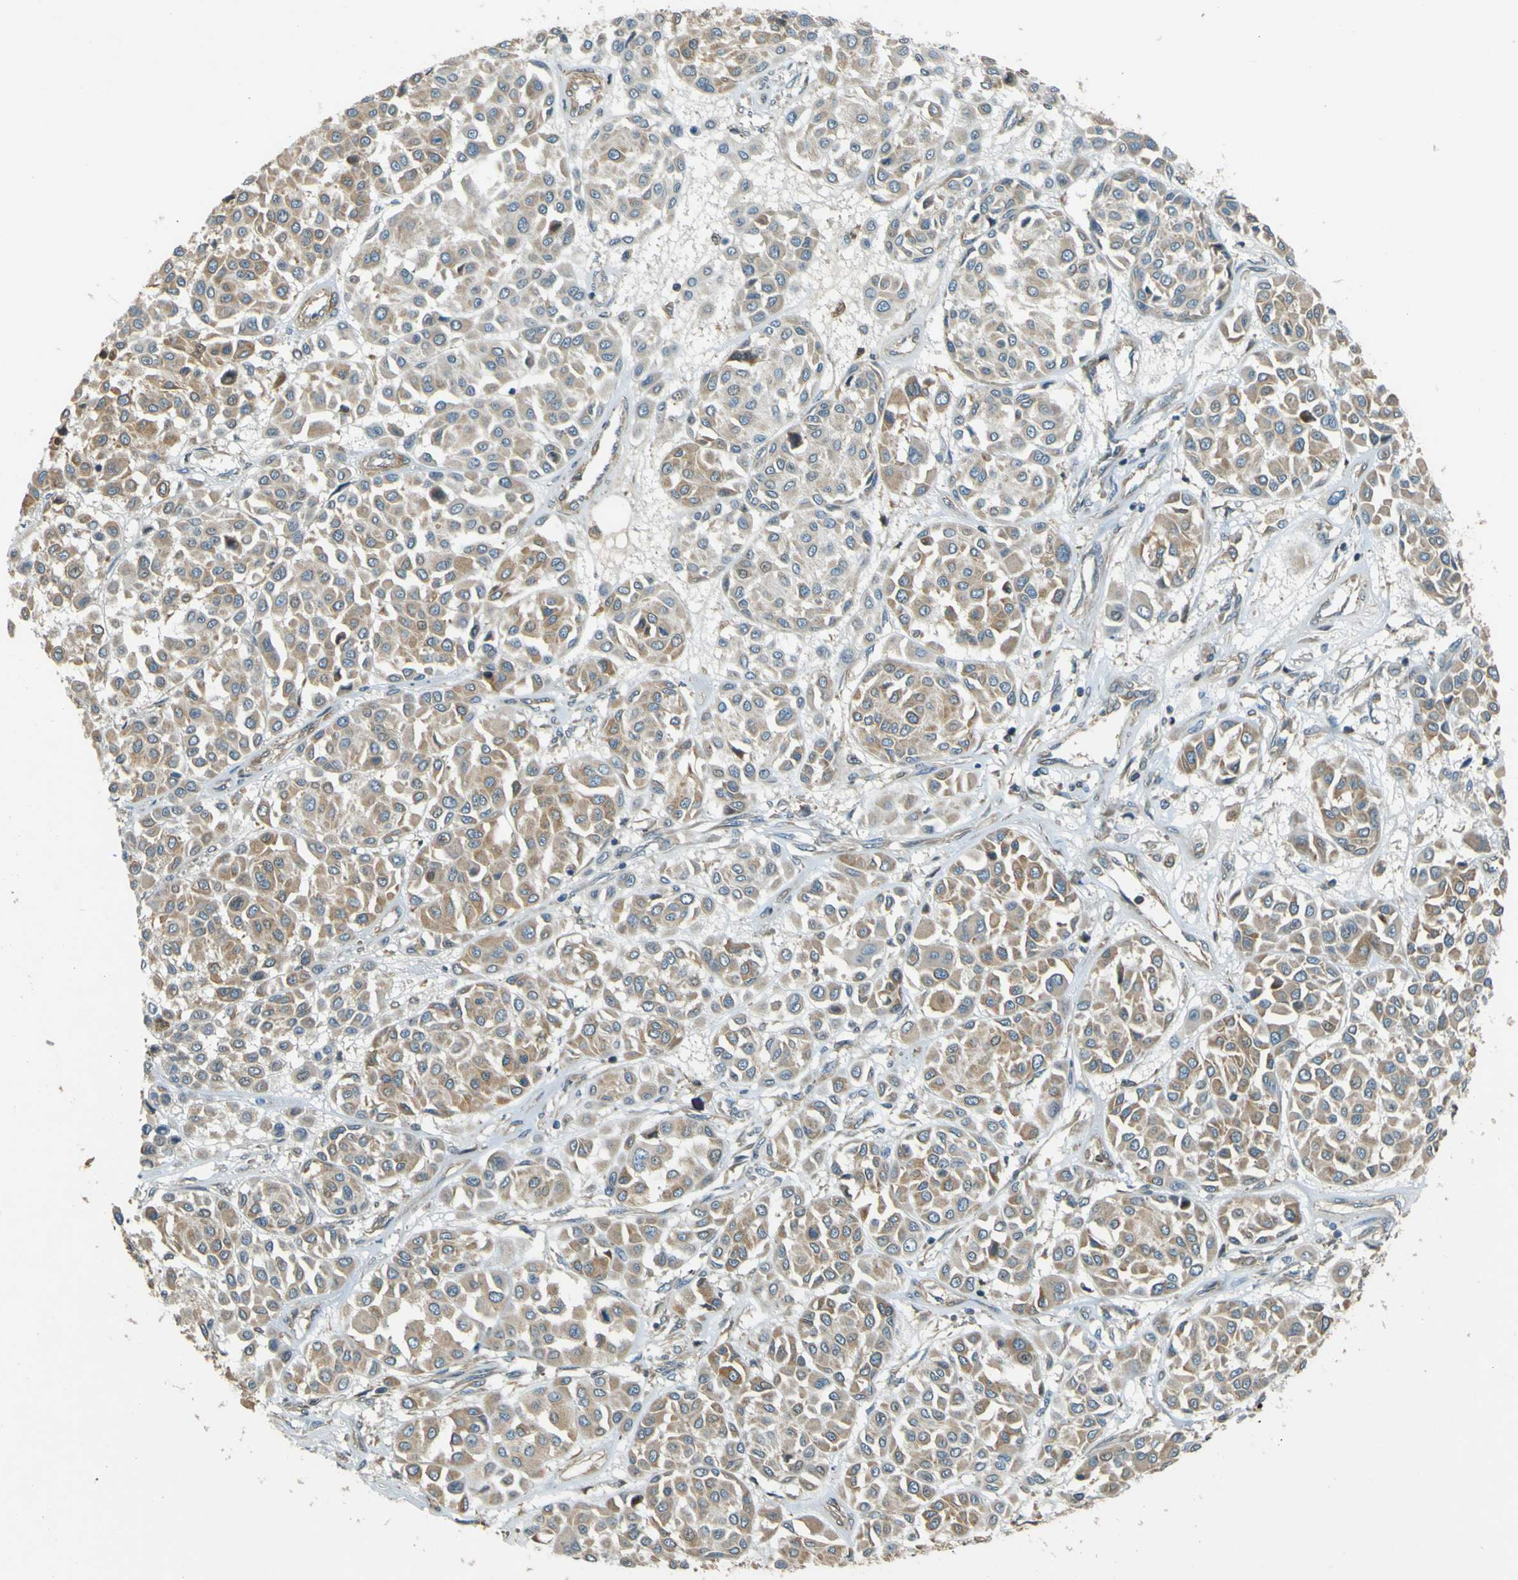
{"staining": {"intensity": "weak", "quantity": ">75%", "location": "cytoplasmic/membranous"}, "tissue": "melanoma", "cell_type": "Tumor cells", "image_type": "cancer", "snomed": [{"axis": "morphology", "description": "Malignant melanoma, Metastatic site"}, {"axis": "topography", "description": "Soft tissue"}], "caption": "Malignant melanoma (metastatic site) tissue displays weak cytoplasmic/membranous staining in approximately >75% of tumor cells, visualized by immunohistochemistry. Ihc stains the protein in brown and the nuclei are stained blue.", "gene": "LPCAT1", "patient": {"sex": "male", "age": 41}}